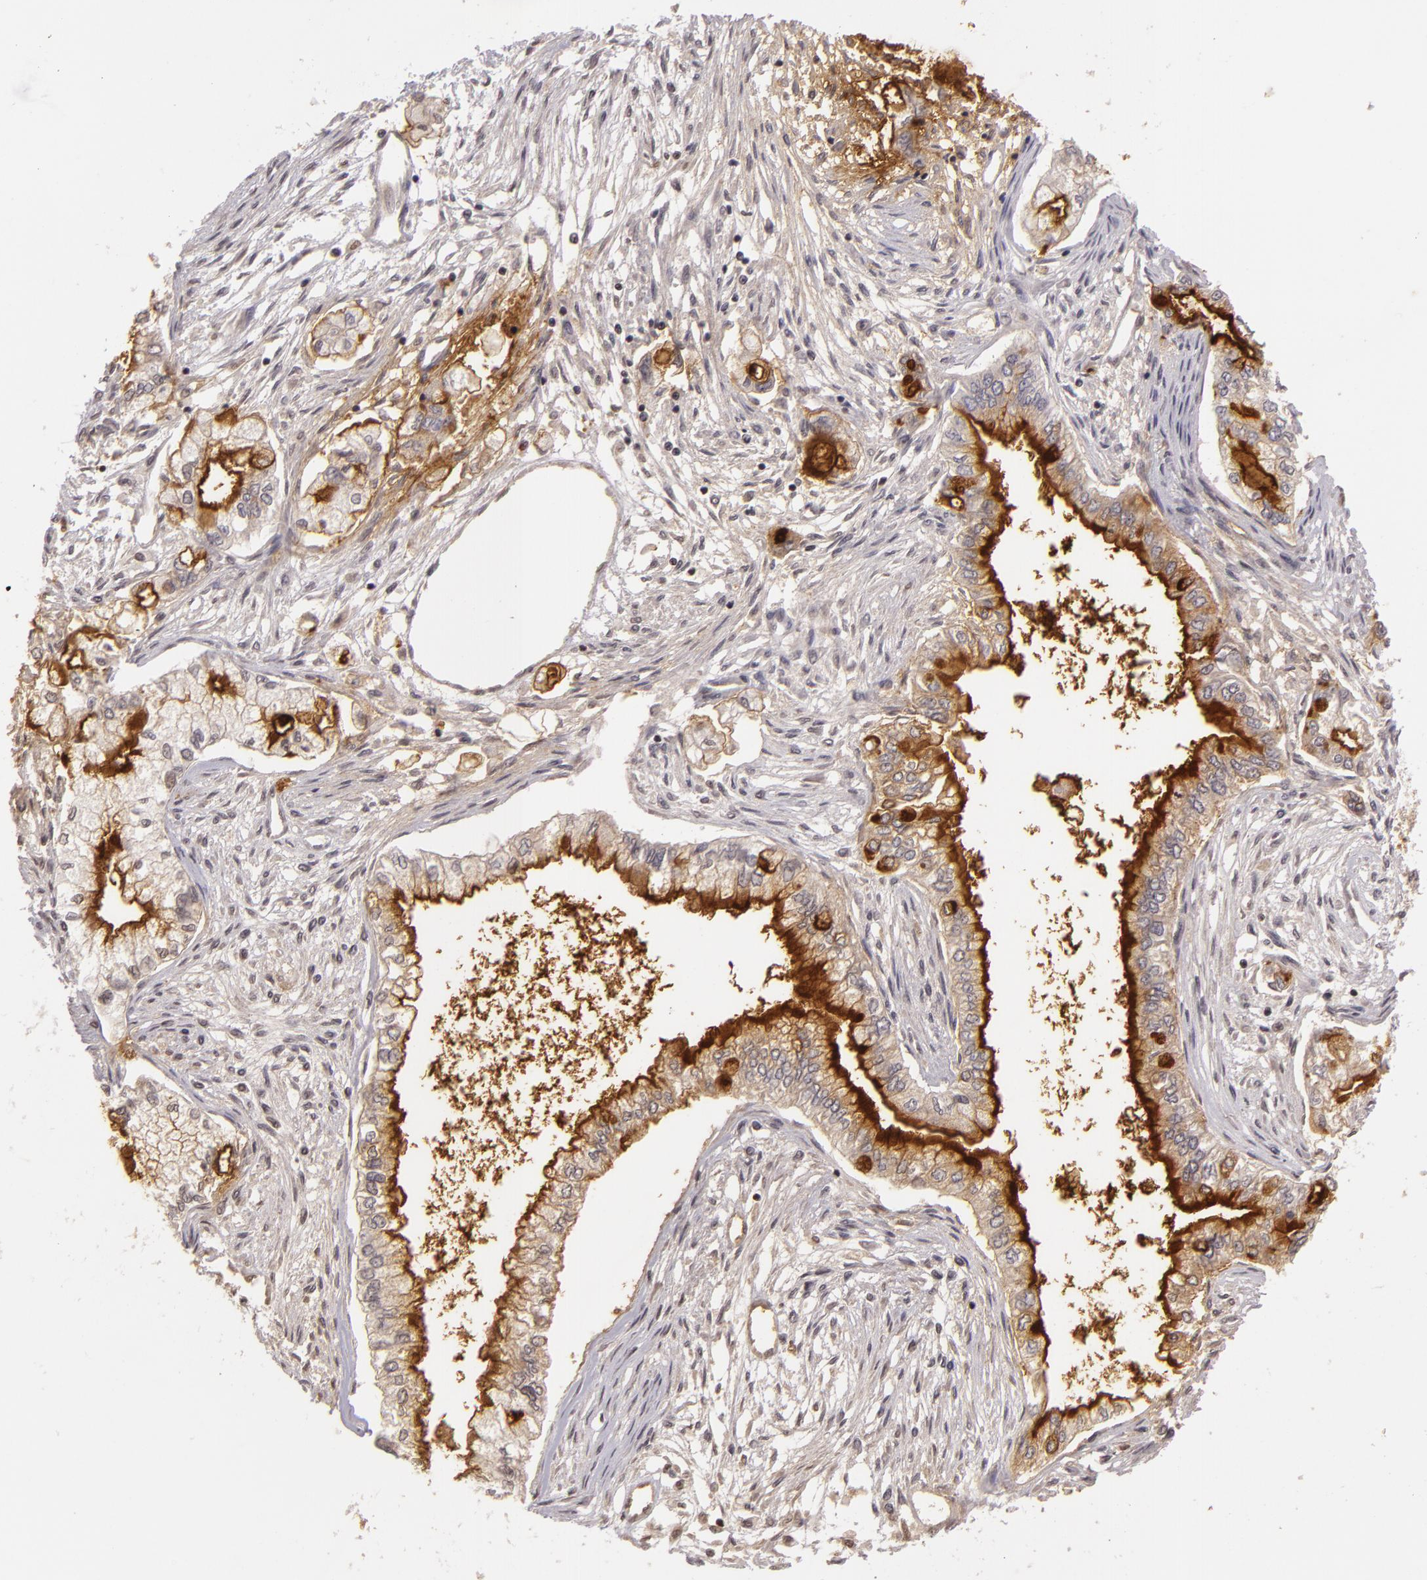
{"staining": {"intensity": "strong", "quantity": ">75%", "location": "cytoplasmic/membranous"}, "tissue": "pancreatic cancer", "cell_type": "Tumor cells", "image_type": "cancer", "snomed": [{"axis": "morphology", "description": "Adenocarcinoma, NOS"}, {"axis": "topography", "description": "Pancreas"}], "caption": "A micrograph of human pancreatic cancer (adenocarcinoma) stained for a protein demonstrates strong cytoplasmic/membranous brown staining in tumor cells.", "gene": "MUC1", "patient": {"sex": "male", "age": 79}}